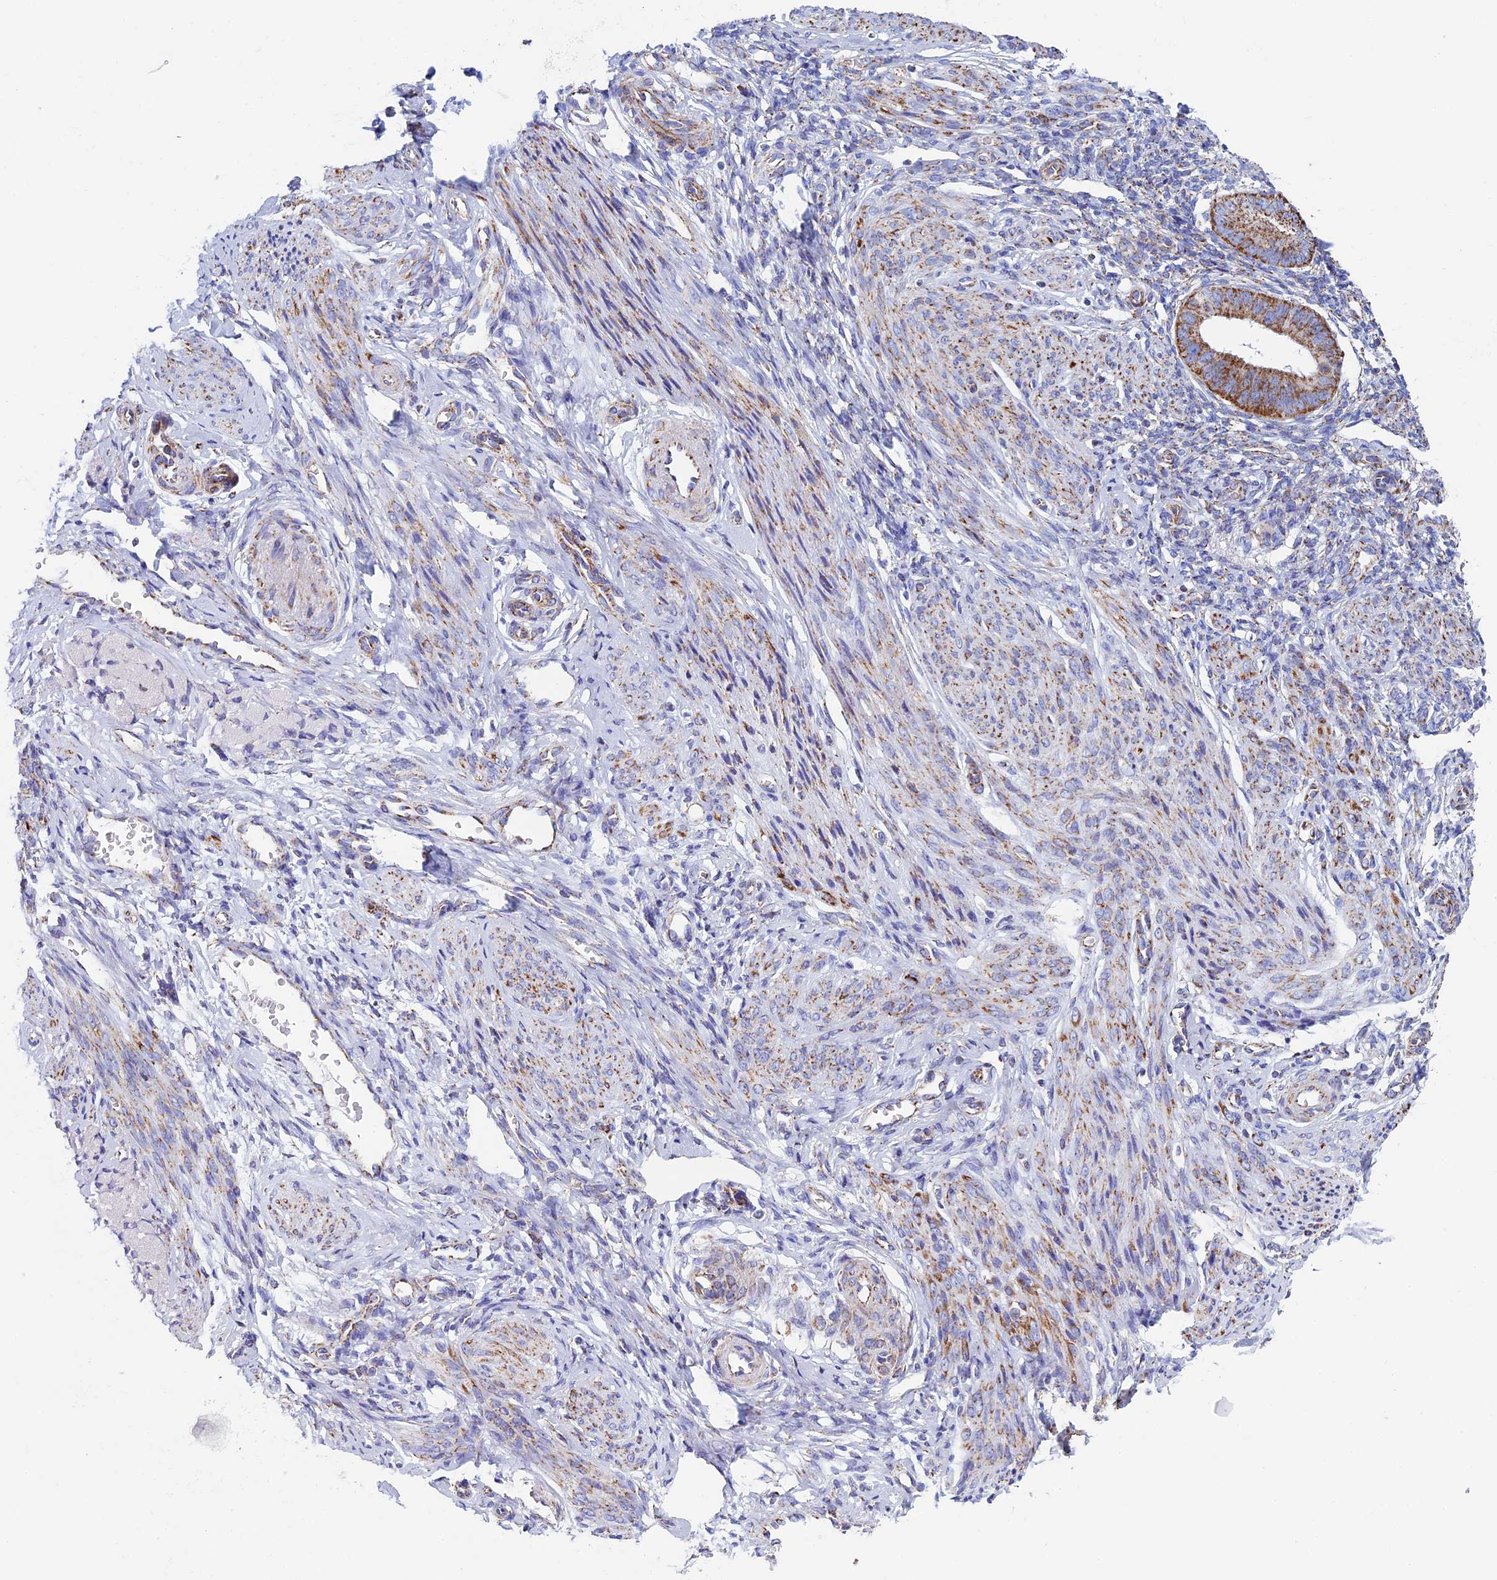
{"staining": {"intensity": "moderate", "quantity": "<25%", "location": "cytoplasmic/membranous"}, "tissue": "endometrium", "cell_type": "Cells in endometrial stroma", "image_type": "normal", "snomed": [{"axis": "morphology", "description": "Normal tissue, NOS"}, {"axis": "topography", "description": "Uterus"}, {"axis": "topography", "description": "Endometrium"}], "caption": "Moderate cytoplasmic/membranous protein positivity is appreciated in about <25% of cells in endometrial stroma in endometrium.", "gene": "UQCRFS1", "patient": {"sex": "female", "age": 48}}